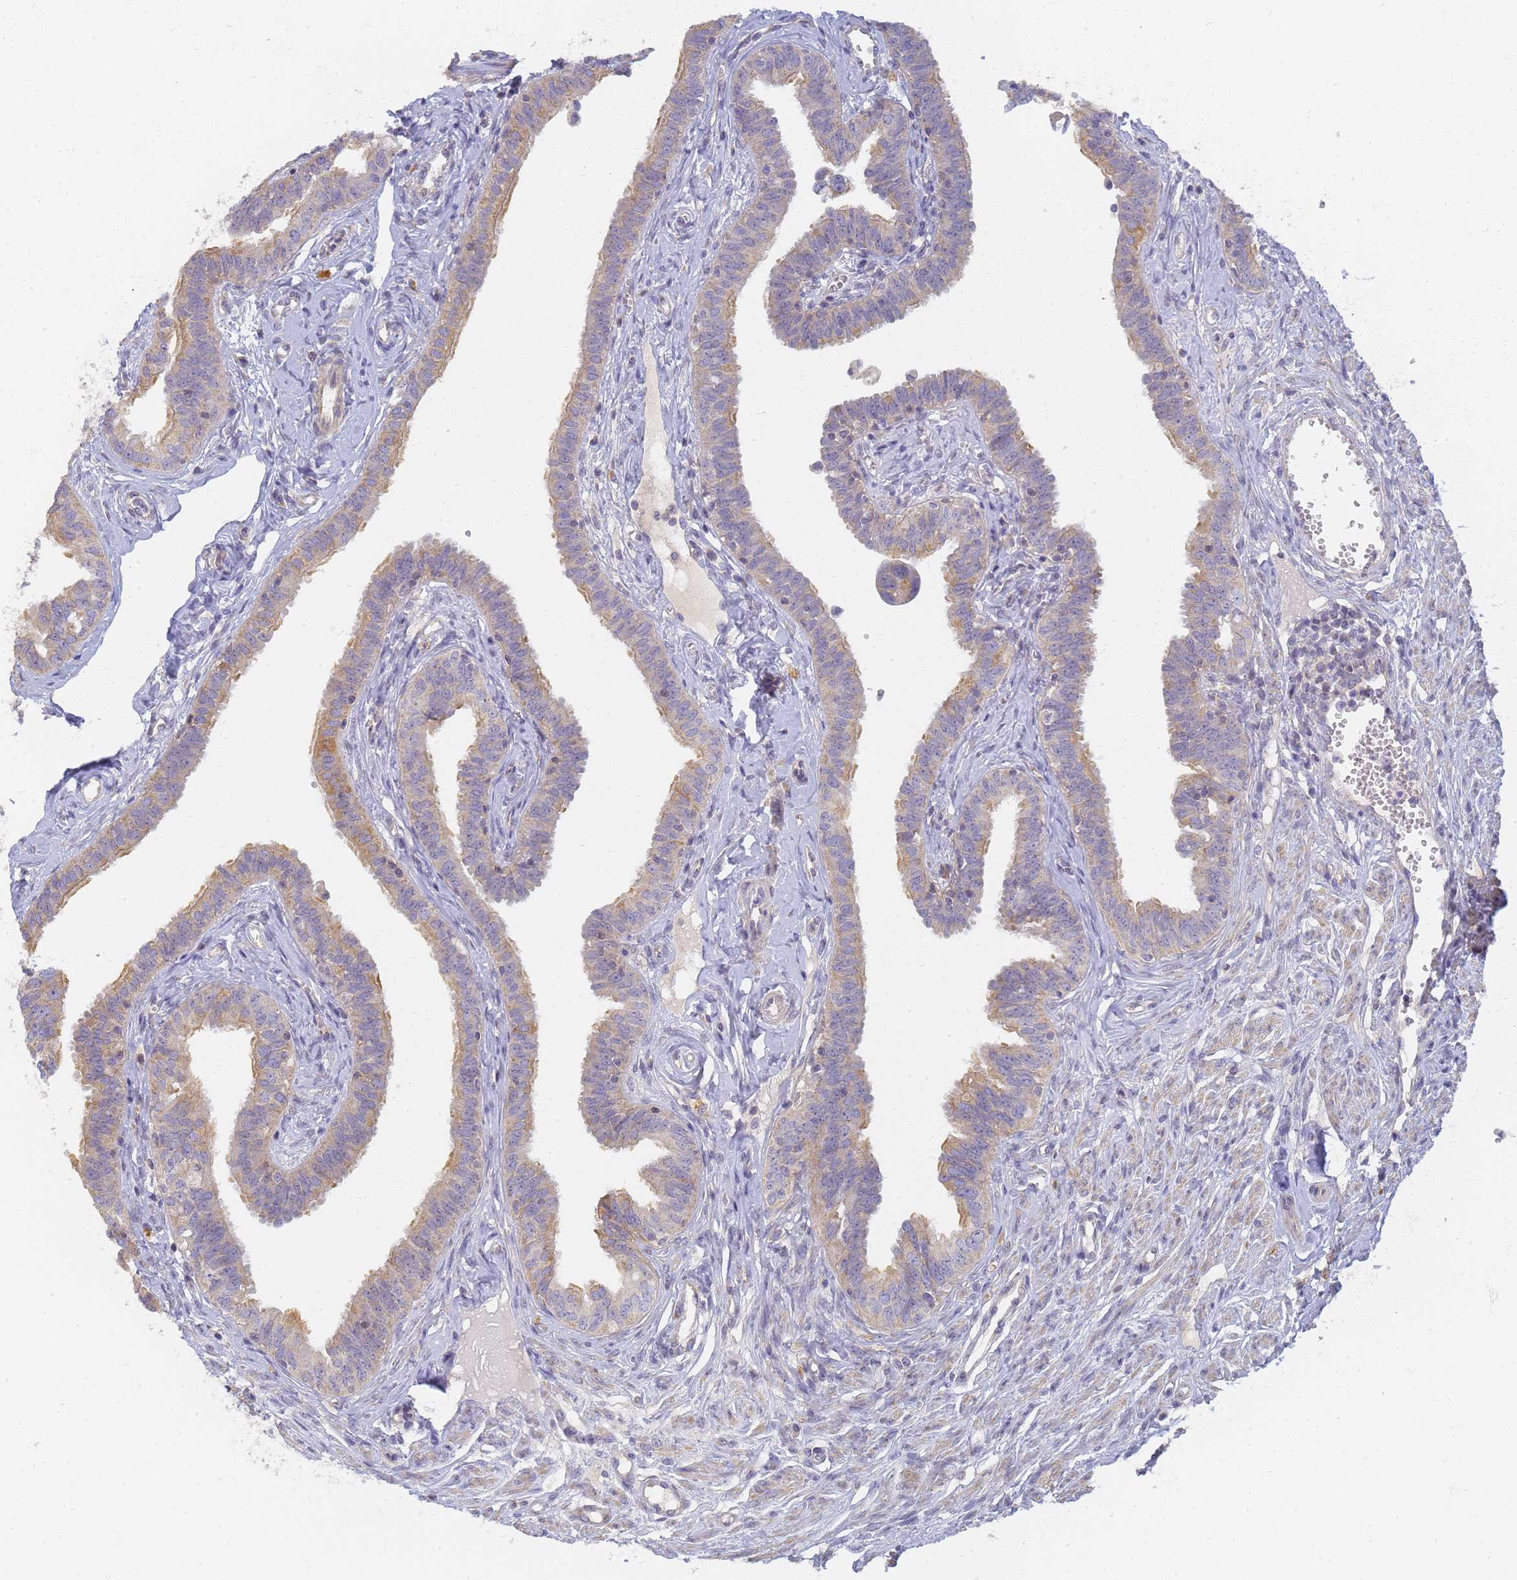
{"staining": {"intensity": "moderate", "quantity": ">75%", "location": "cytoplasmic/membranous"}, "tissue": "fallopian tube", "cell_type": "Glandular cells", "image_type": "normal", "snomed": [{"axis": "morphology", "description": "Normal tissue, NOS"}, {"axis": "morphology", "description": "Carcinoma, NOS"}, {"axis": "topography", "description": "Fallopian tube"}, {"axis": "topography", "description": "Ovary"}], "caption": "A brown stain shows moderate cytoplasmic/membranous staining of a protein in glandular cells of unremarkable human fallopian tube. (DAB IHC with brightfield microscopy, high magnification).", "gene": "UTP23", "patient": {"sex": "female", "age": 59}}